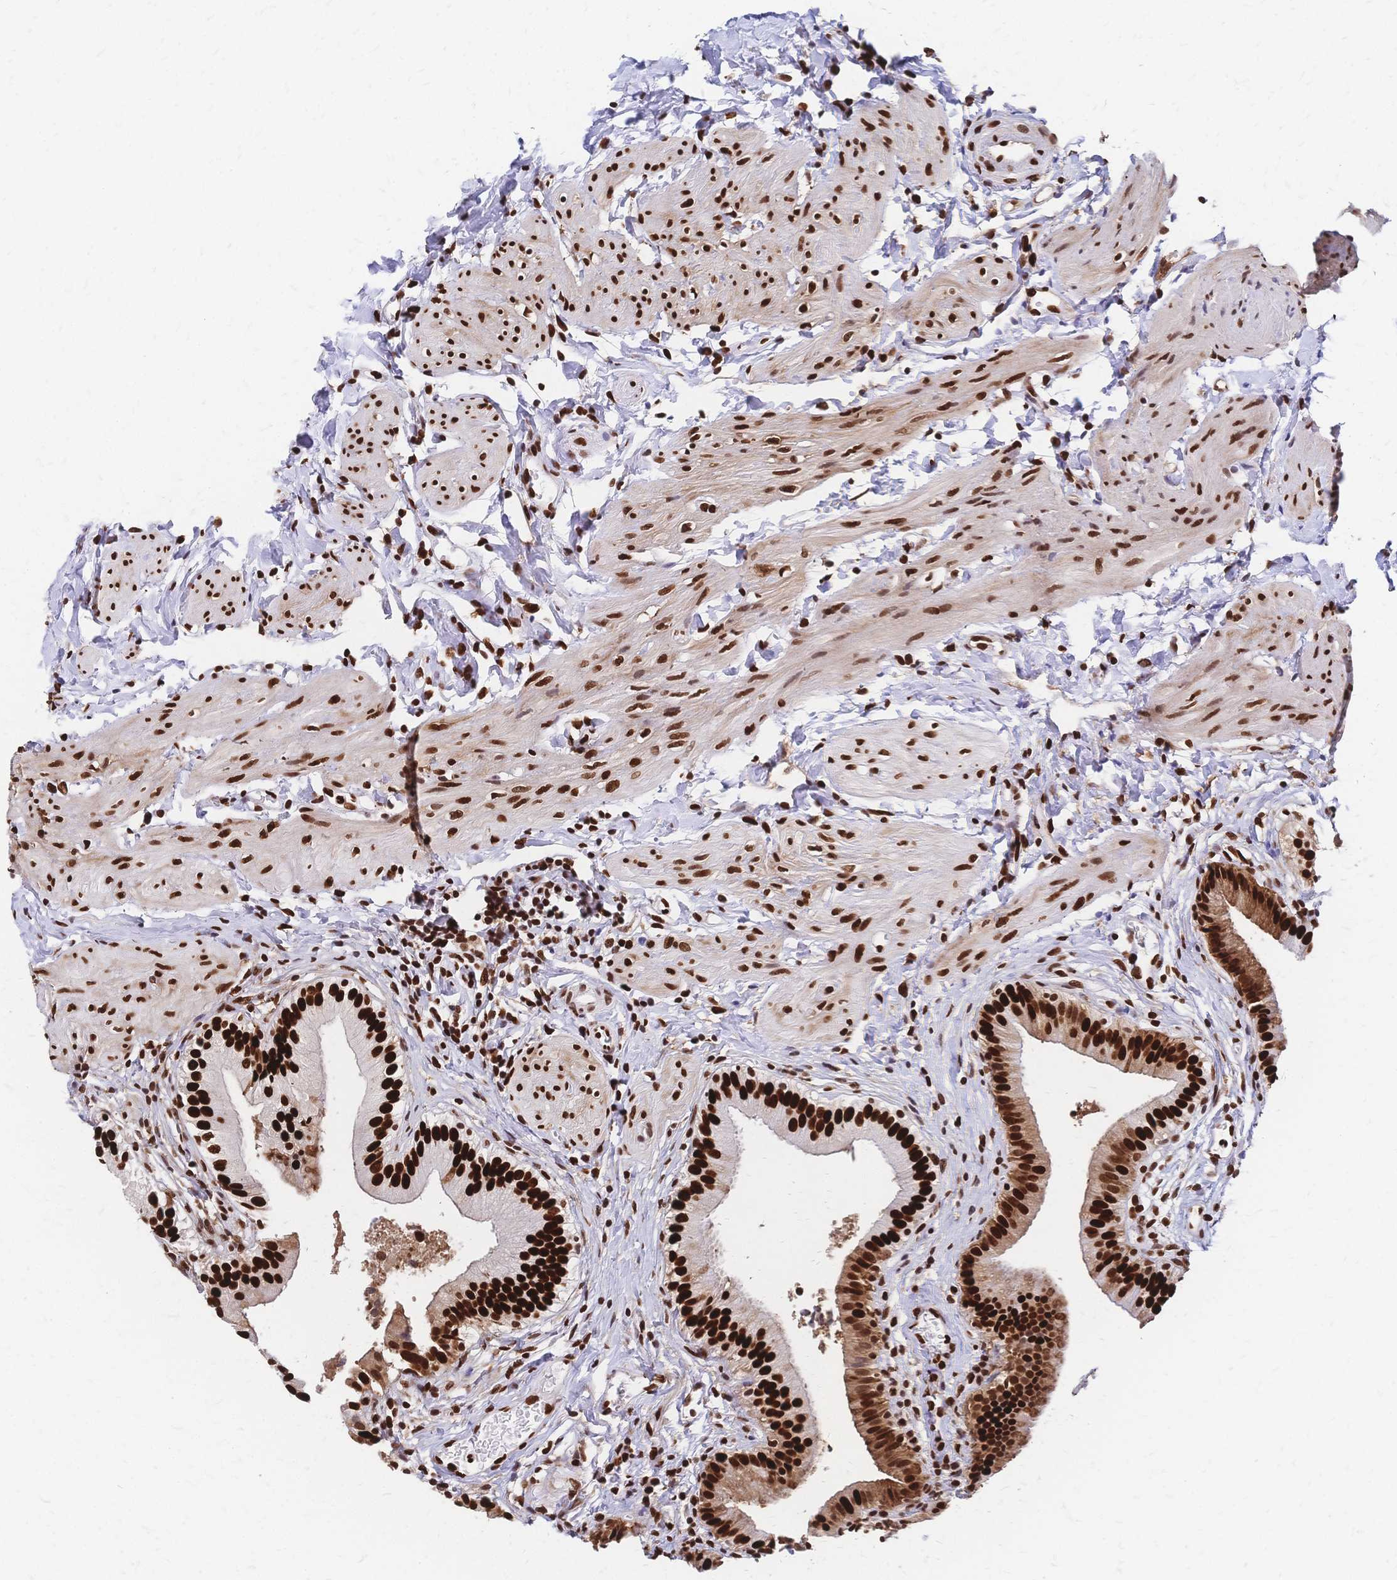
{"staining": {"intensity": "strong", "quantity": ">75%", "location": "nuclear"}, "tissue": "gallbladder", "cell_type": "Glandular cells", "image_type": "normal", "snomed": [{"axis": "morphology", "description": "Normal tissue, NOS"}, {"axis": "topography", "description": "Gallbladder"}], "caption": "This image demonstrates benign gallbladder stained with immunohistochemistry (IHC) to label a protein in brown. The nuclear of glandular cells show strong positivity for the protein. Nuclei are counter-stained blue.", "gene": "HDGF", "patient": {"sex": "female", "age": 47}}